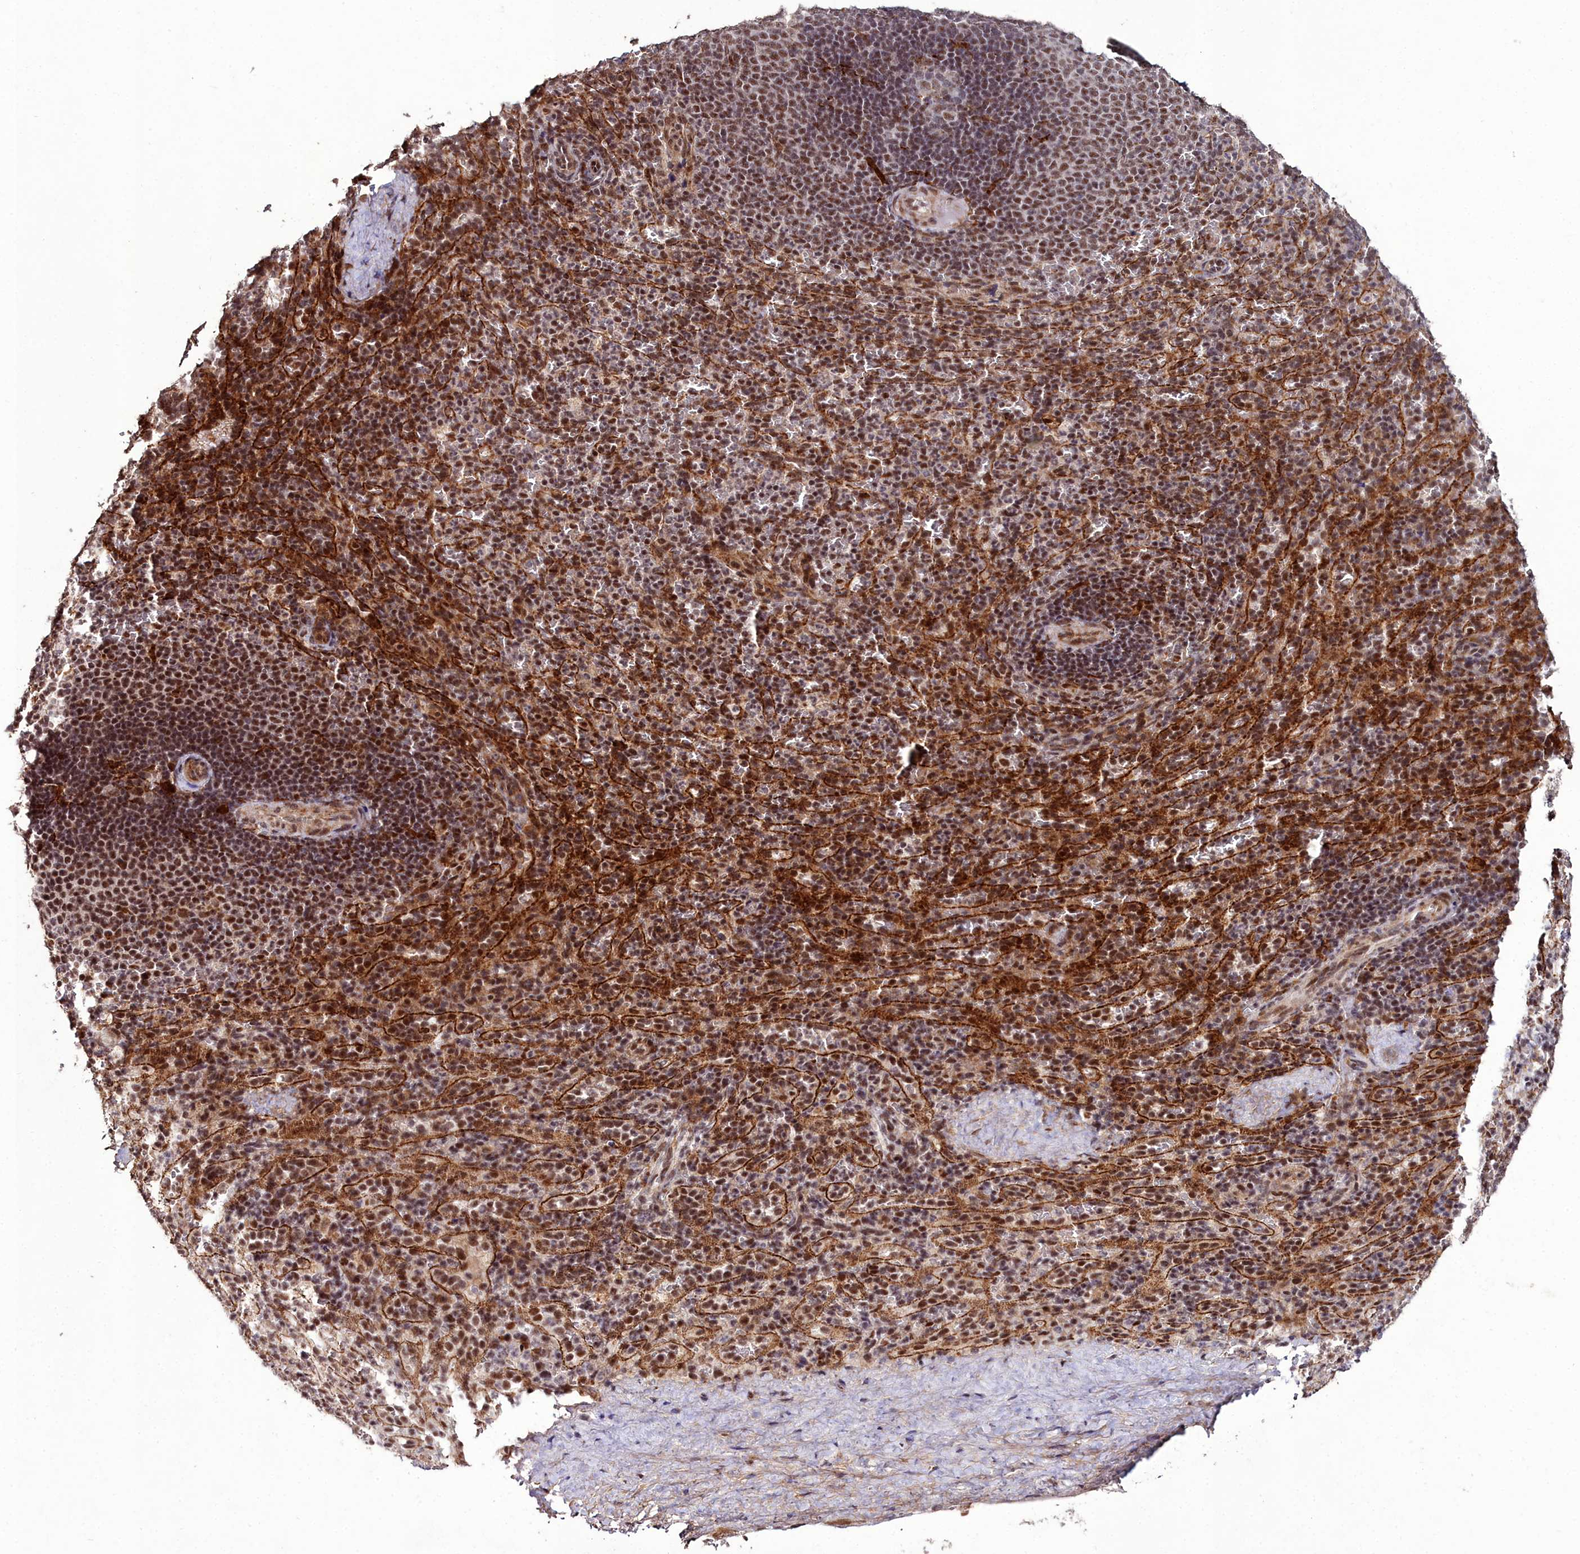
{"staining": {"intensity": "moderate", "quantity": ">75%", "location": "nuclear"}, "tissue": "spleen", "cell_type": "Cells in red pulp", "image_type": "normal", "snomed": [{"axis": "morphology", "description": "Normal tissue, NOS"}, {"axis": "topography", "description": "Spleen"}], "caption": "Cells in red pulp show moderate nuclear positivity in approximately >75% of cells in benign spleen.", "gene": "CXXC1", "patient": {"sex": "female", "age": 21}}